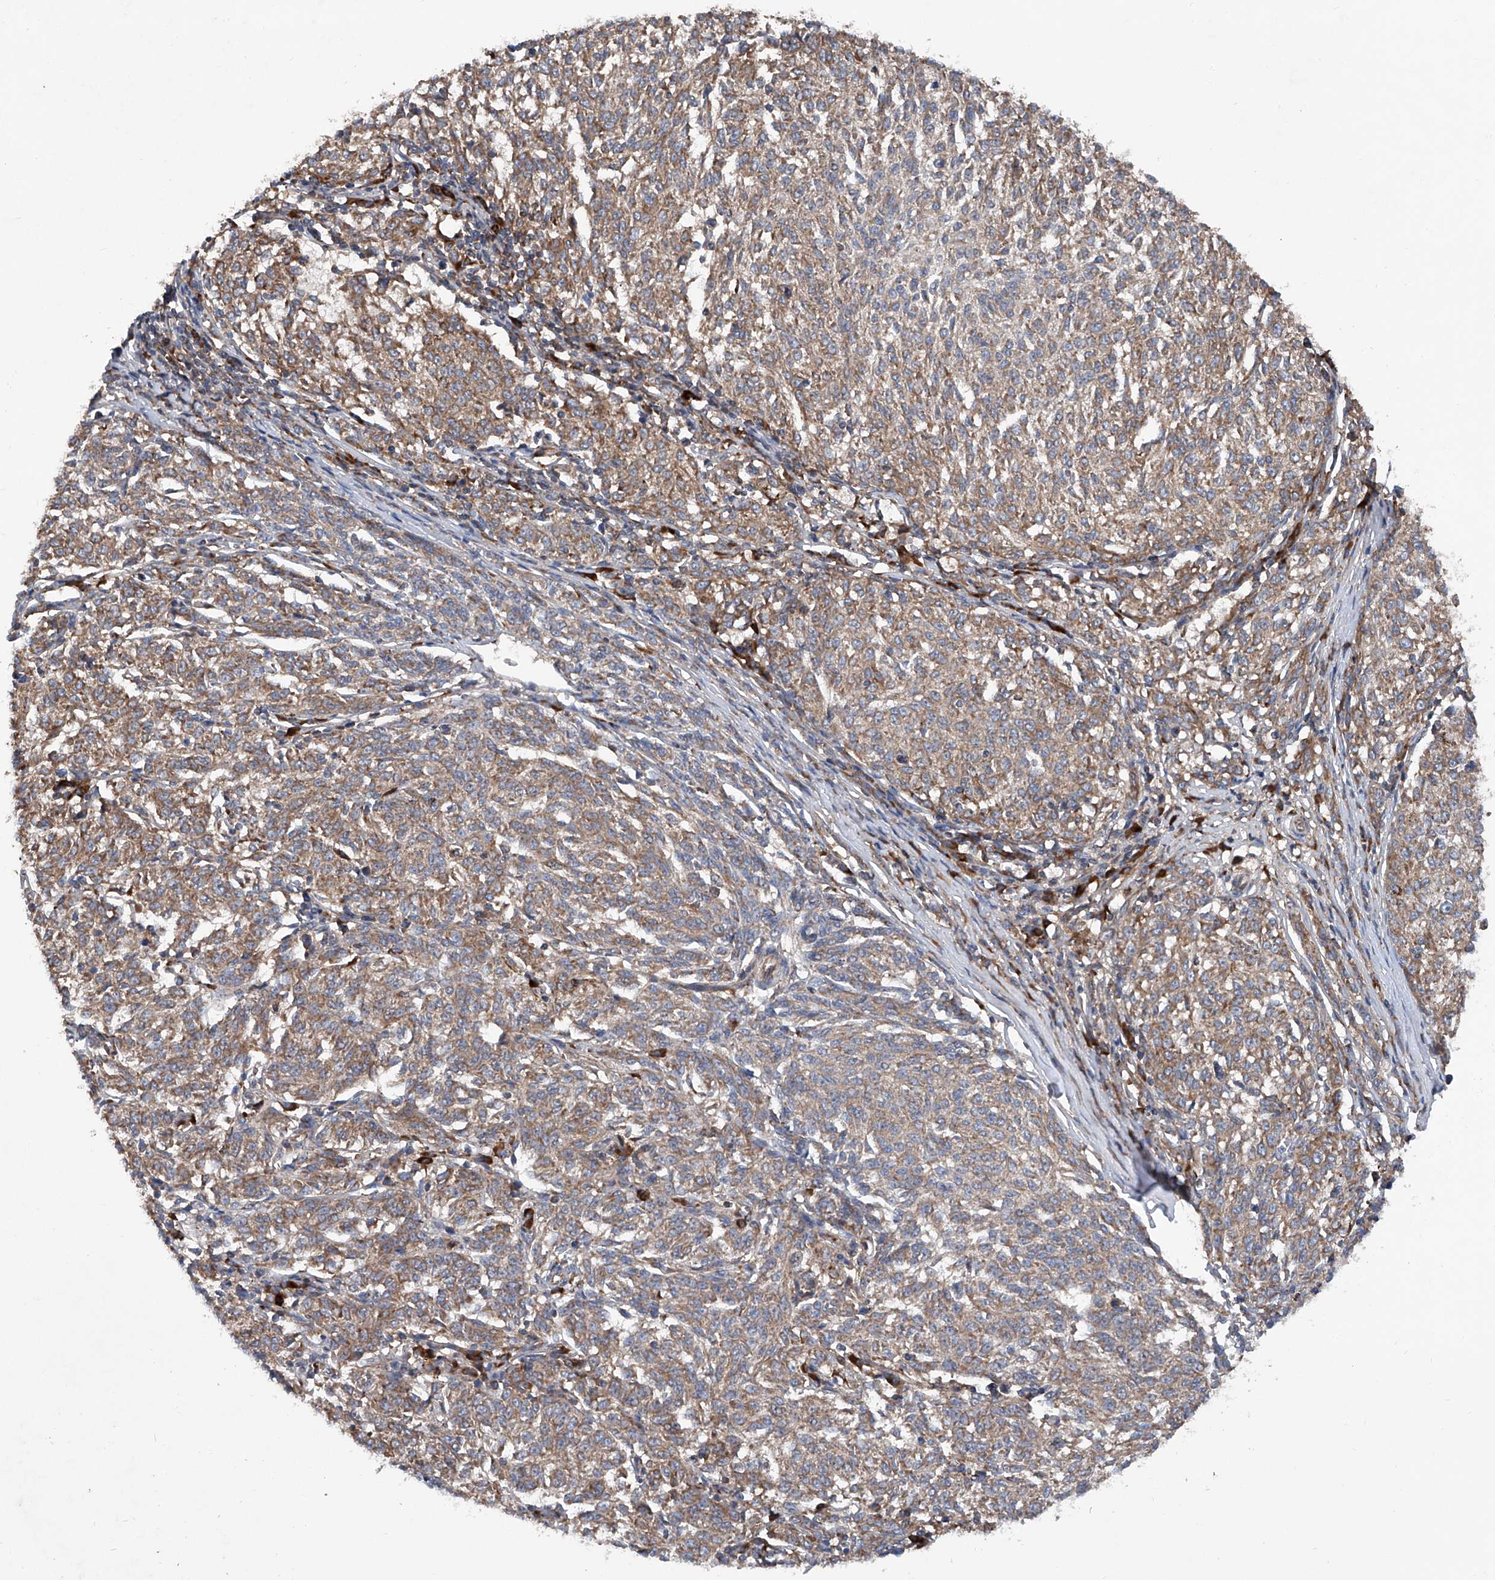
{"staining": {"intensity": "moderate", "quantity": ">75%", "location": "cytoplasmic/membranous"}, "tissue": "melanoma", "cell_type": "Tumor cells", "image_type": "cancer", "snomed": [{"axis": "morphology", "description": "Malignant melanoma, NOS"}, {"axis": "topography", "description": "Skin"}], "caption": "Immunohistochemistry (IHC) micrograph of malignant melanoma stained for a protein (brown), which shows medium levels of moderate cytoplasmic/membranous staining in approximately >75% of tumor cells.", "gene": "ASCC3", "patient": {"sex": "female", "age": 72}}